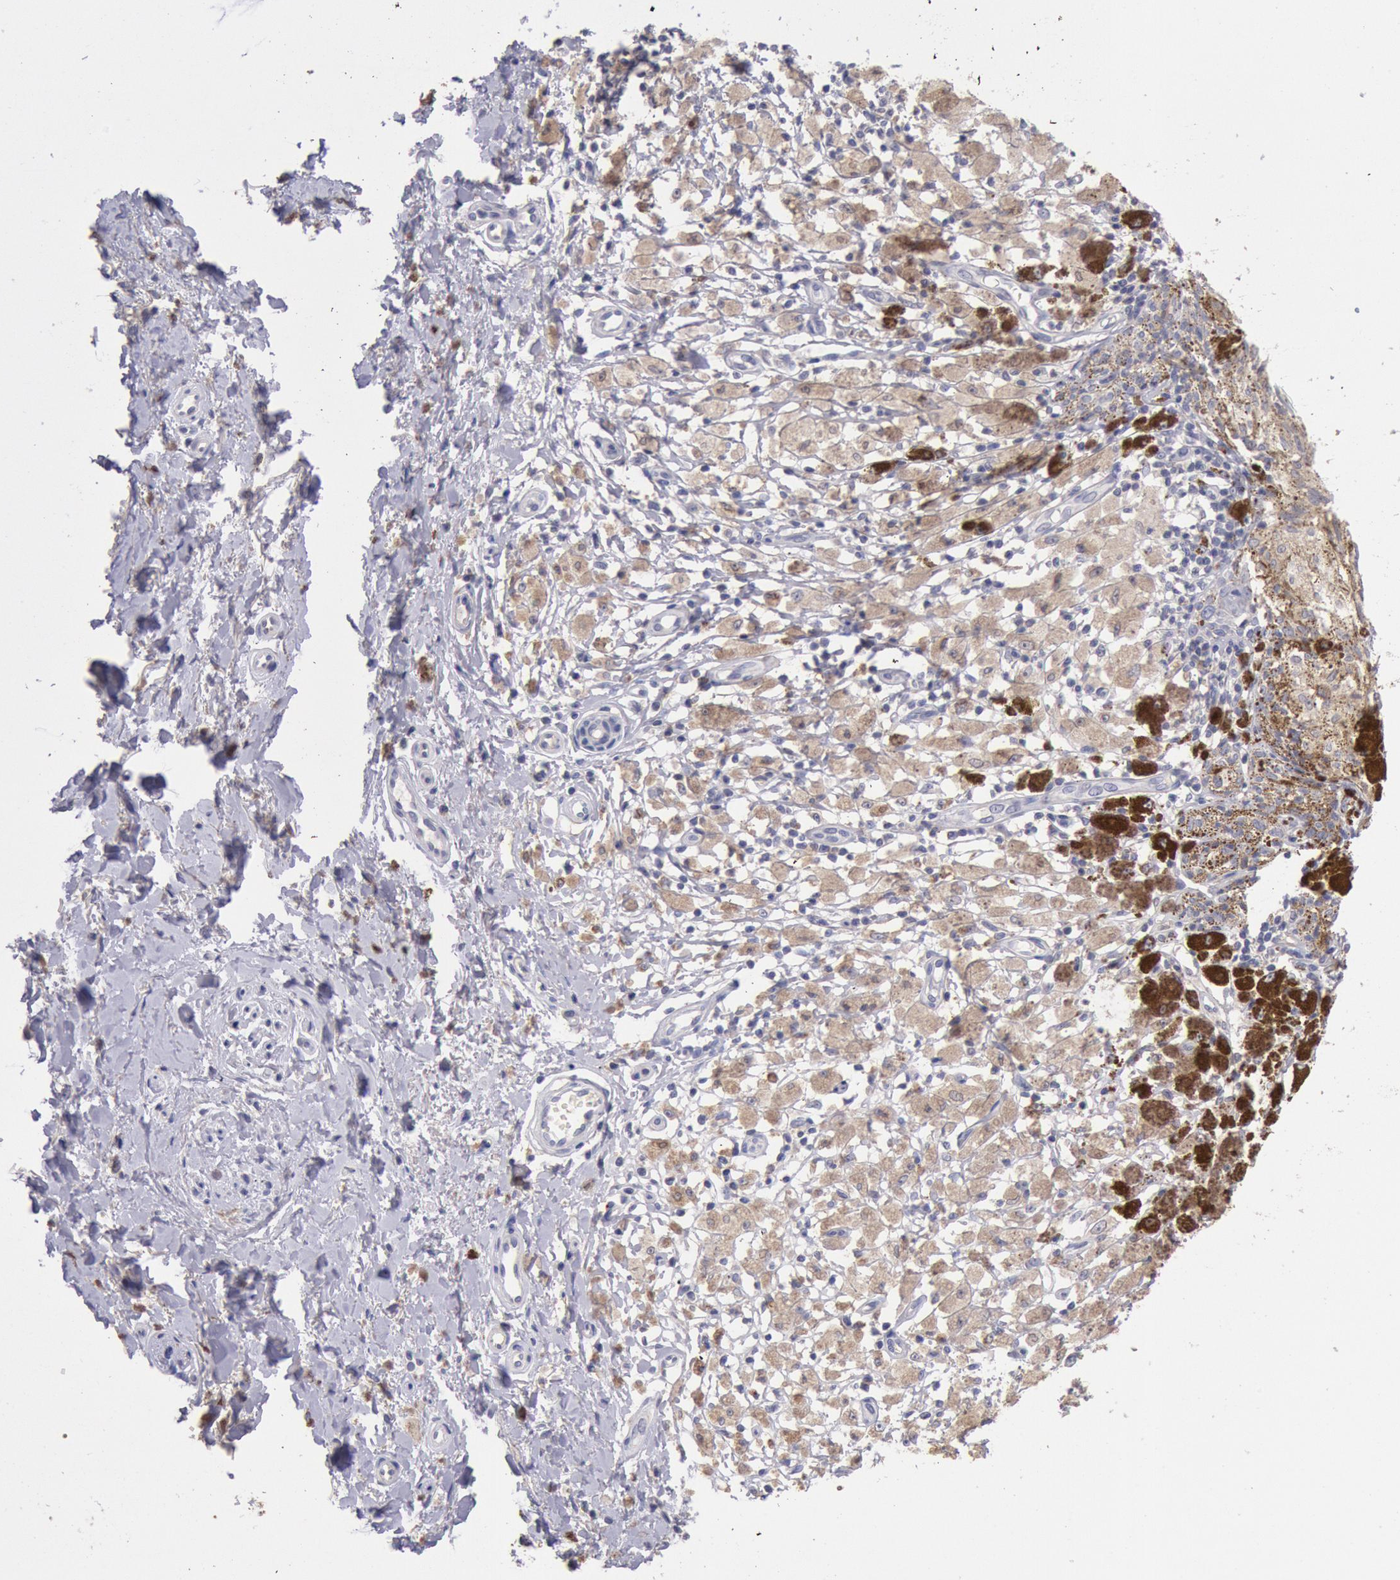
{"staining": {"intensity": "weak", "quantity": ">75%", "location": "cytoplasmic/membranous"}, "tissue": "melanoma", "cell_type": "Tumor cells", "image_type": "cancer", "snomed": [{"axis": "morphology", "description": "Malignant melanoma, NOS"}, {"axis": "topography", "description": "Skin"}], "caption": "Brown immunohistochemical staining in melanoma exhibits weak cytoplasmic/membranous positivity in approximately >75% of tumor cells.", "gene": "GAL3ST1", "patient": {"sex": "male", "age": 88}}